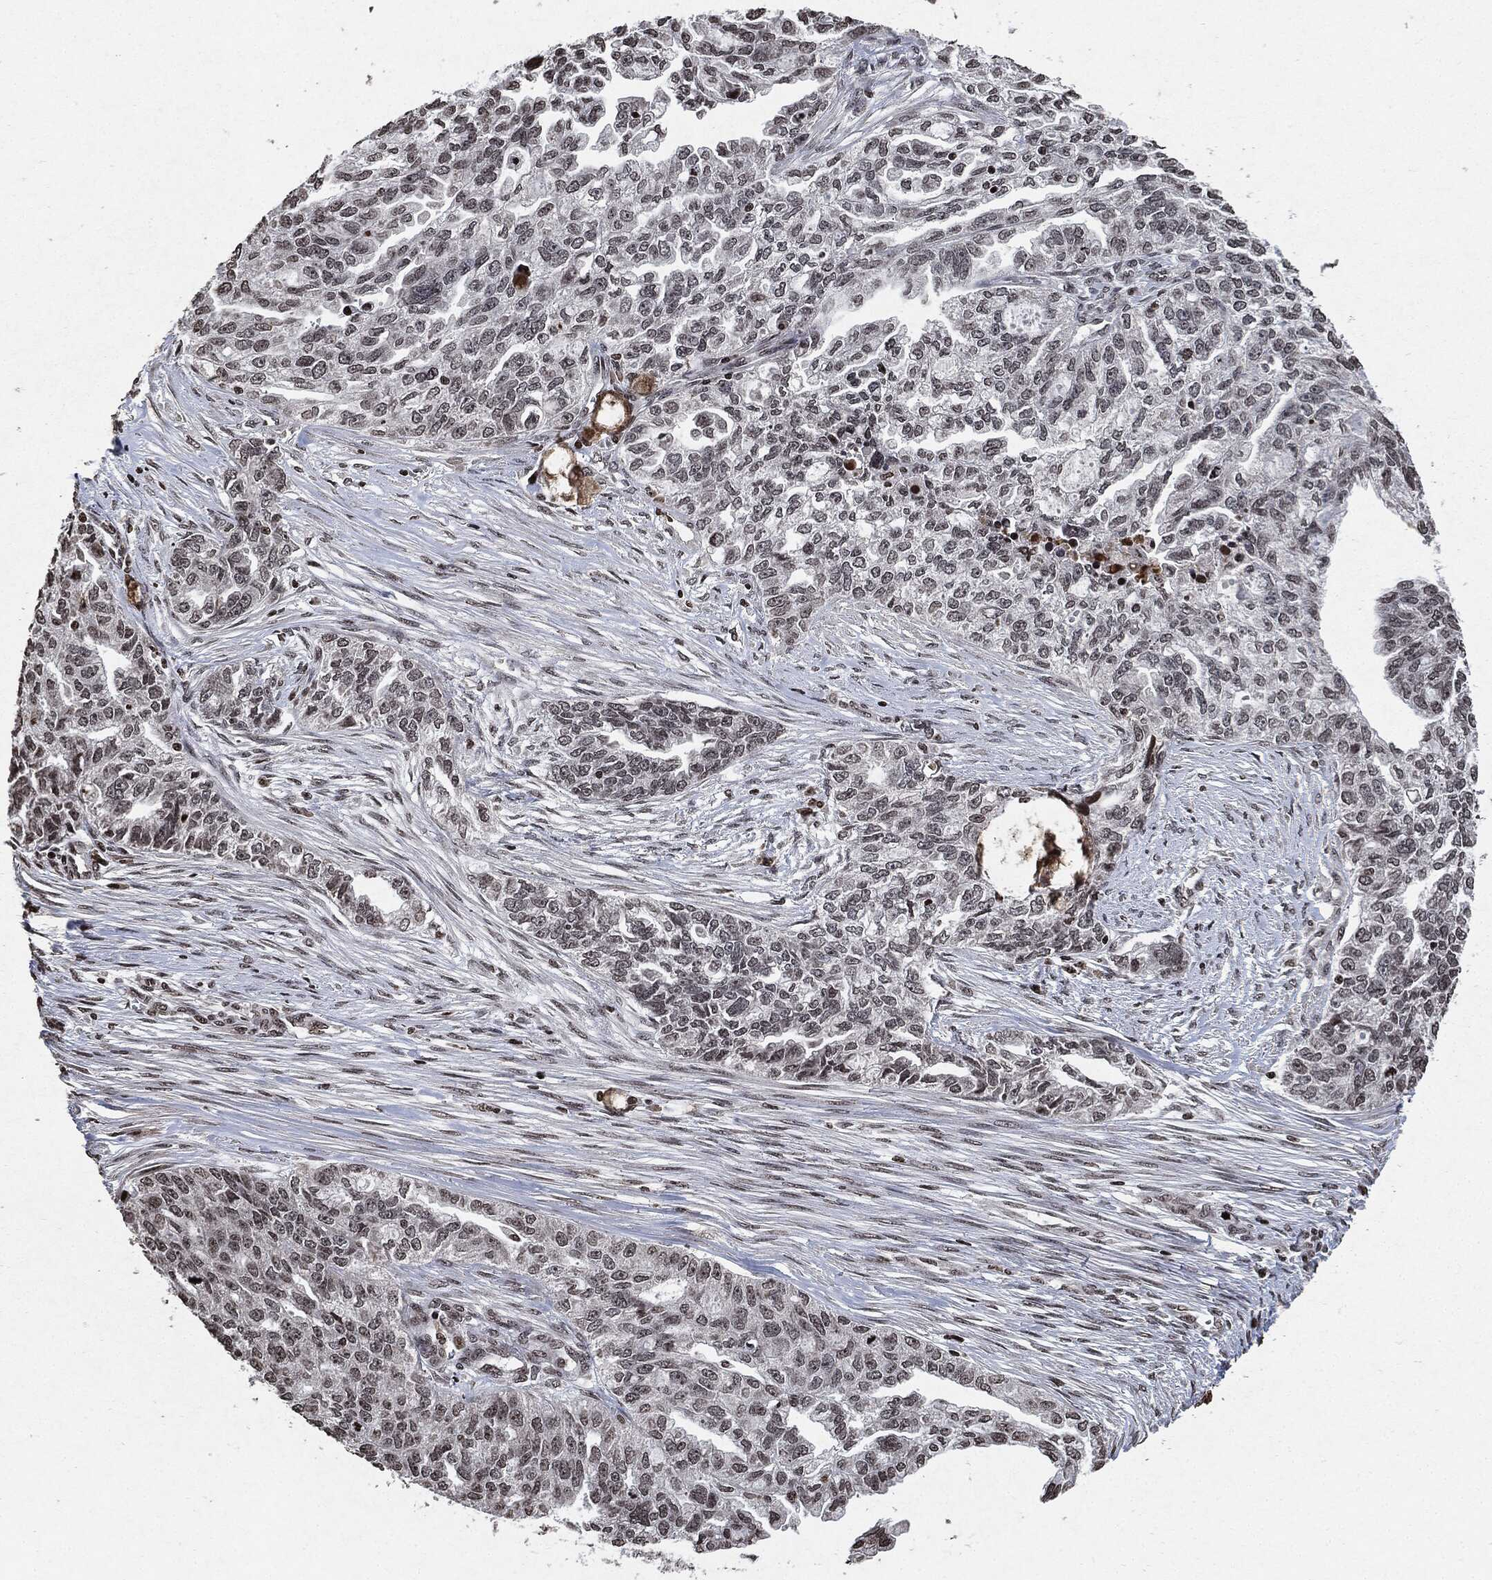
{"staining": {"intensity": "negative", "quantity": "none", "location": "none"}, "tissue": "ovarian cancer", "cell_type": "Tumor cells", "image_type": "cancer", "snomed": [{"axis": "morphology", "description": "Cystadenocarcinoma, serous, NOS"}, {"axis": "topography", "description": "Ovary"}], "caption": "This is an immunohistochemistry micrograph of human ovarian cancer. There is no expression in tumor cells.", "gene": "JUN", "patient": {"sex": "female", "age": 51}}